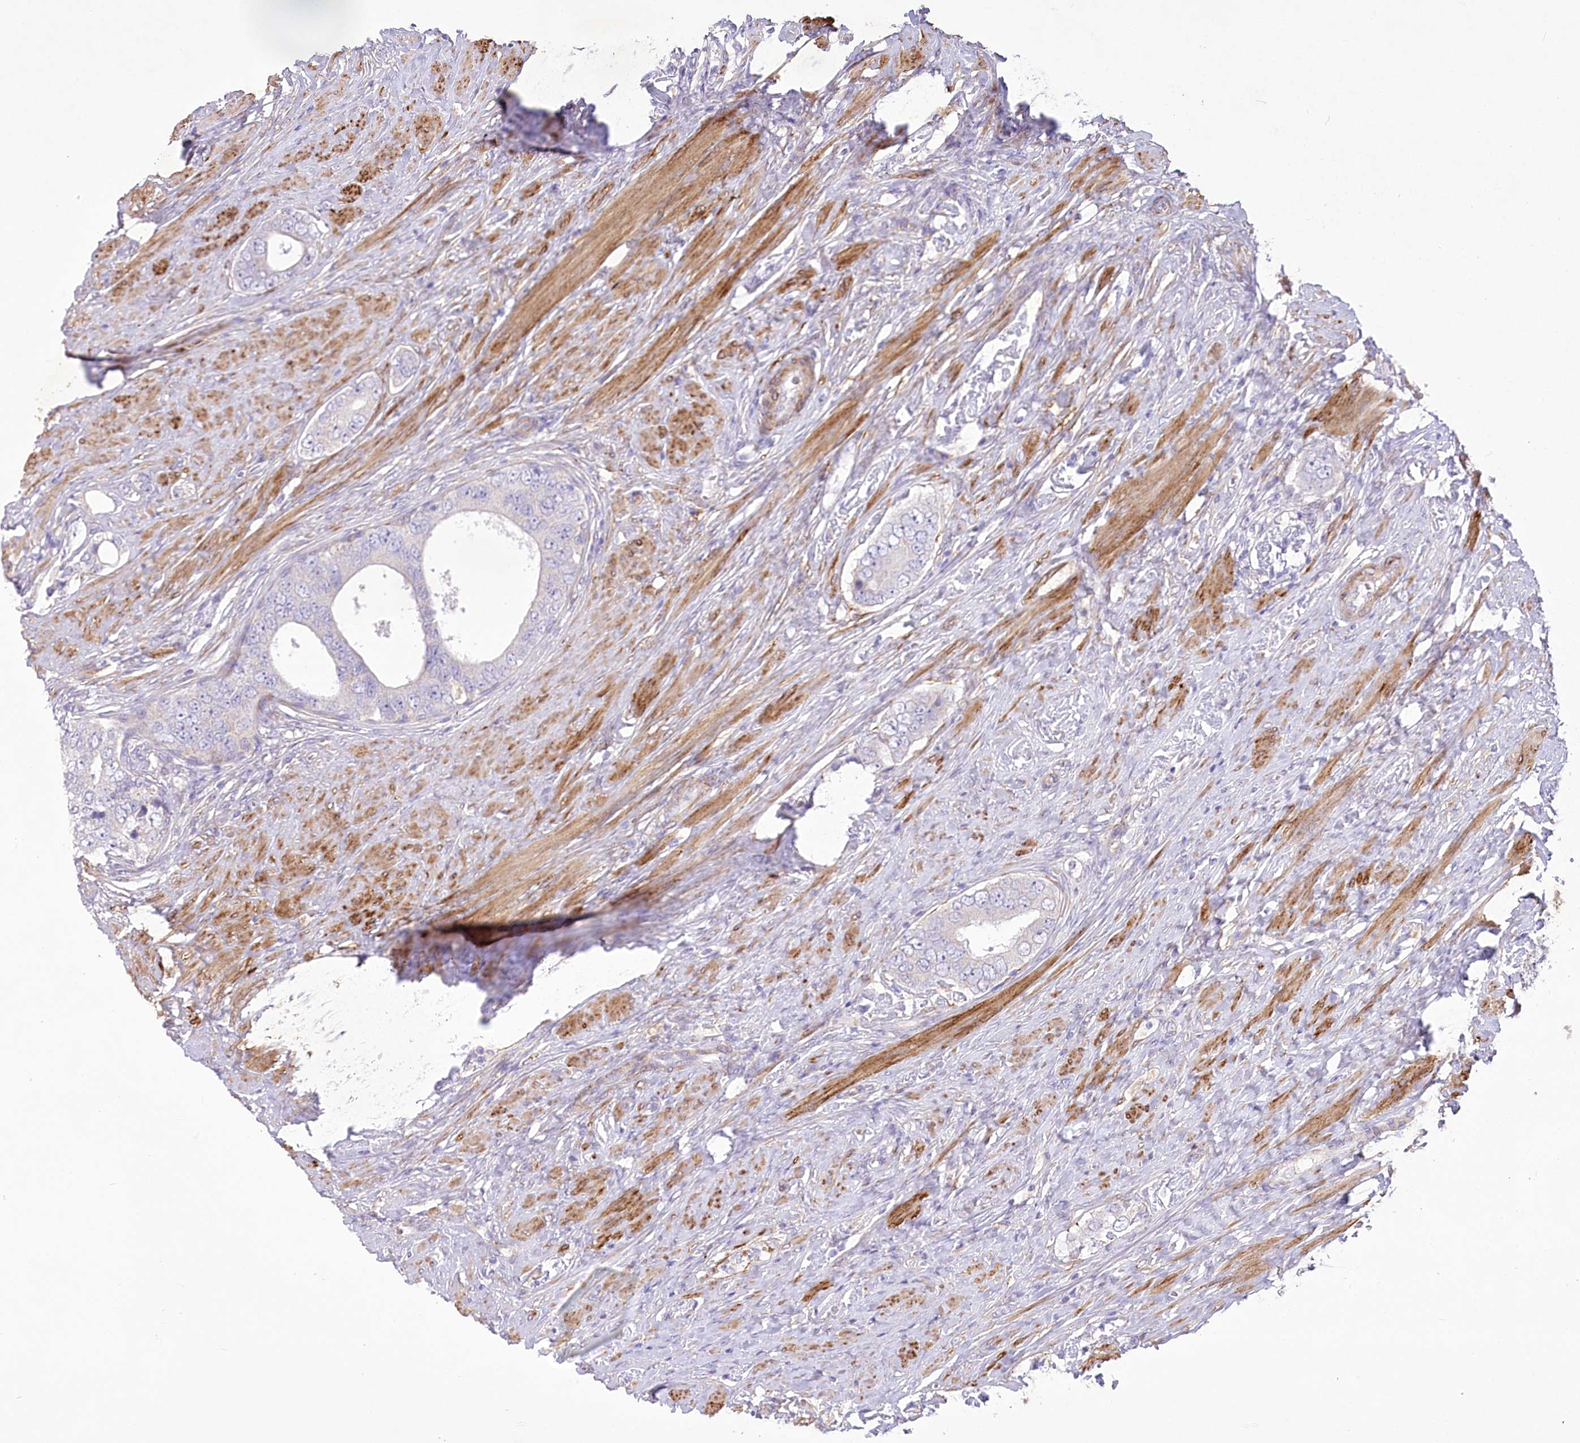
{"staining": {"intensity": "negative", "quantity": "none", "location": "none"}, "tissue": "prostate cancer", "cell_type": "Tumor cells", "image_type": "cancer", "snomed": [{"axis": "morphology", "description": "Adenocarcinoma, High grade"}, {"axis": "topography", "description": "Prostate"}], "caption": "High power microscopy histopathology image of an immunohistochemistry micrograph of prostate adenocarcinoma (high-grade), revealing no significant expression in tumor cells.", "gene": "ANGPTL3", "patient": {"sex": "male", "age": 56}}